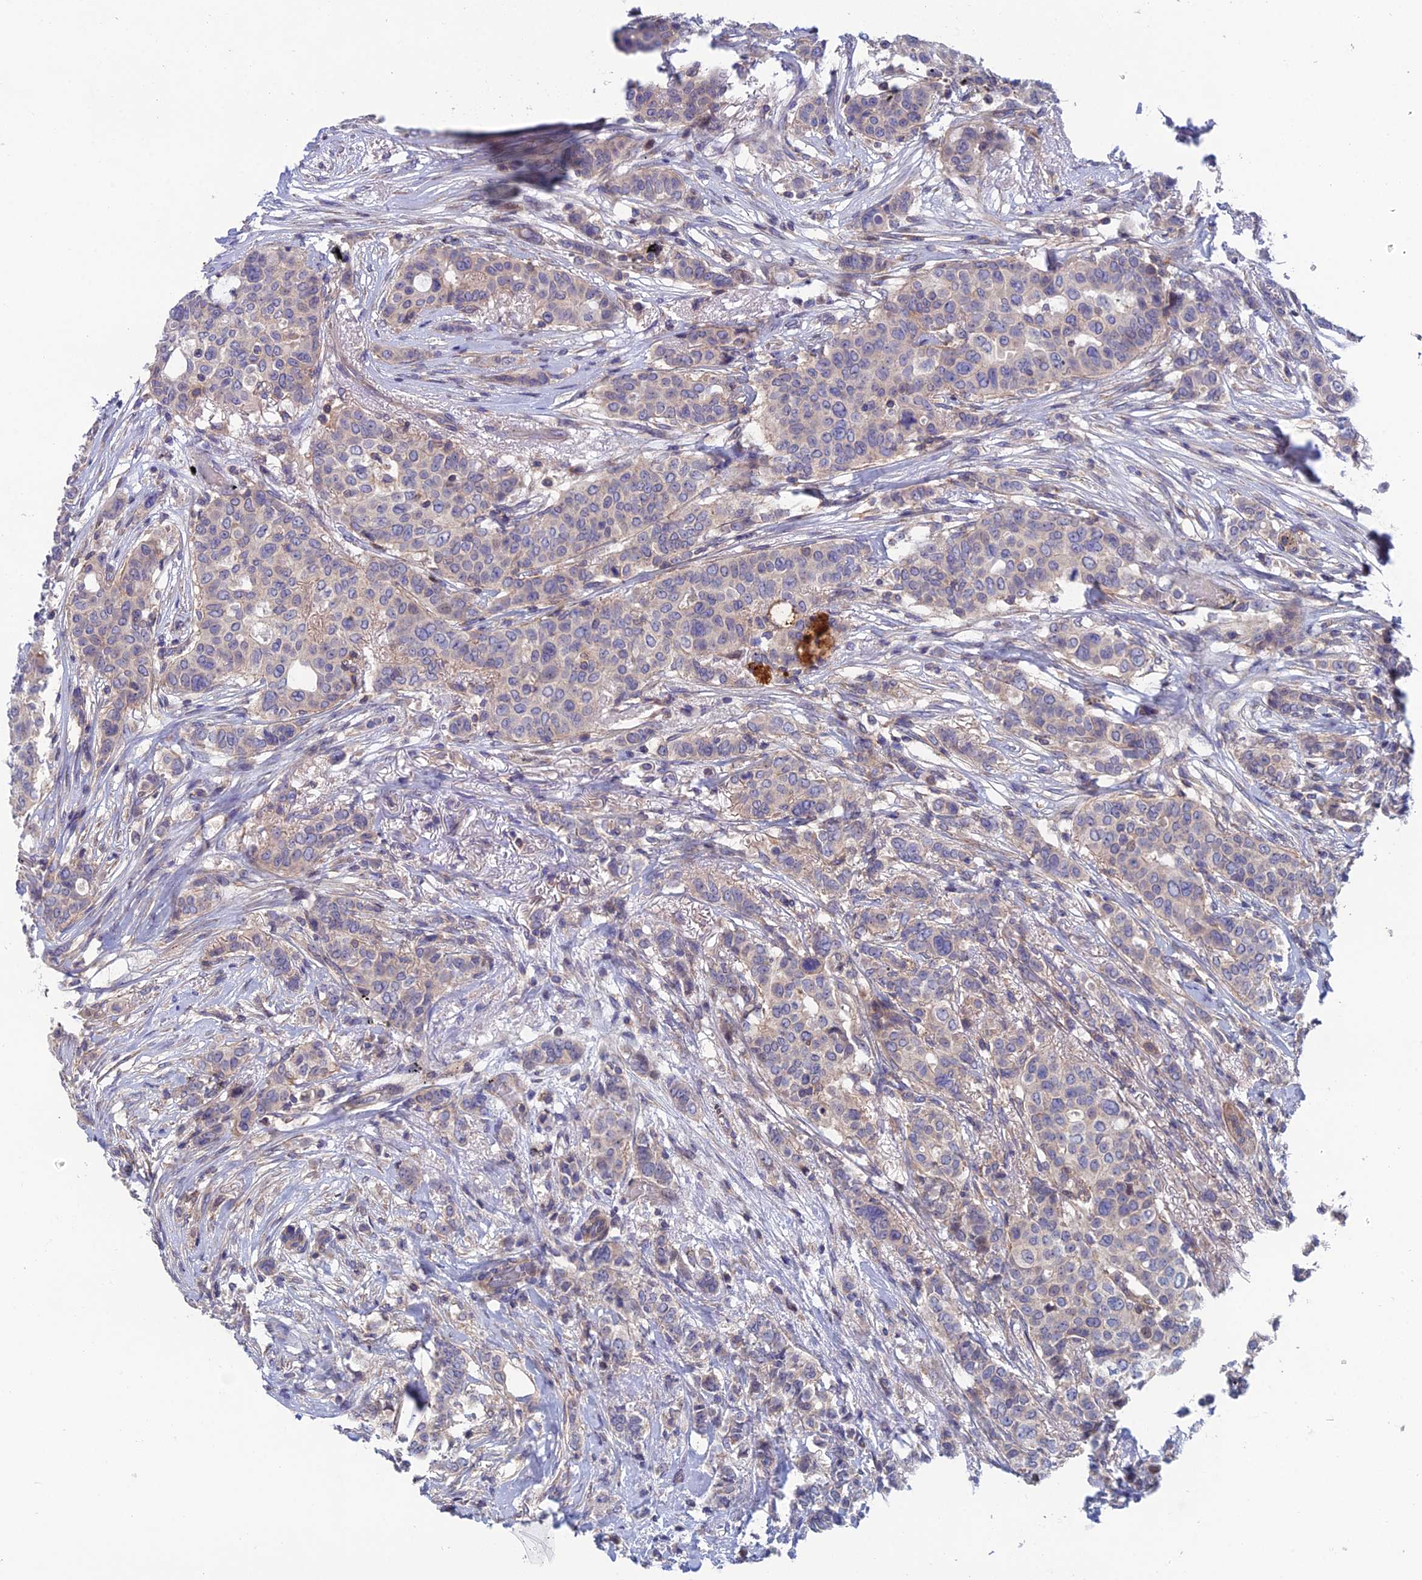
{"staining": {"intensity": "weak", "quantity": "<25%", "location": "cytoplasmic/membranous"}, "tissue": "breast cancer", "cell_type": "Tumor cells", "image_type": "cancer", "snomed": [{"axis": "morphology", "description": "Lobular carcinoma"}, {"axis": "topography", "description": "Breast"}], "caption": "Breast cancer (lobular carcinoma) stained for a protein using immunohistochemistry (IHC) shows no positivity tumor cells.", "gene": "USP37", "patient": {"sex": "female", "age": 51}}